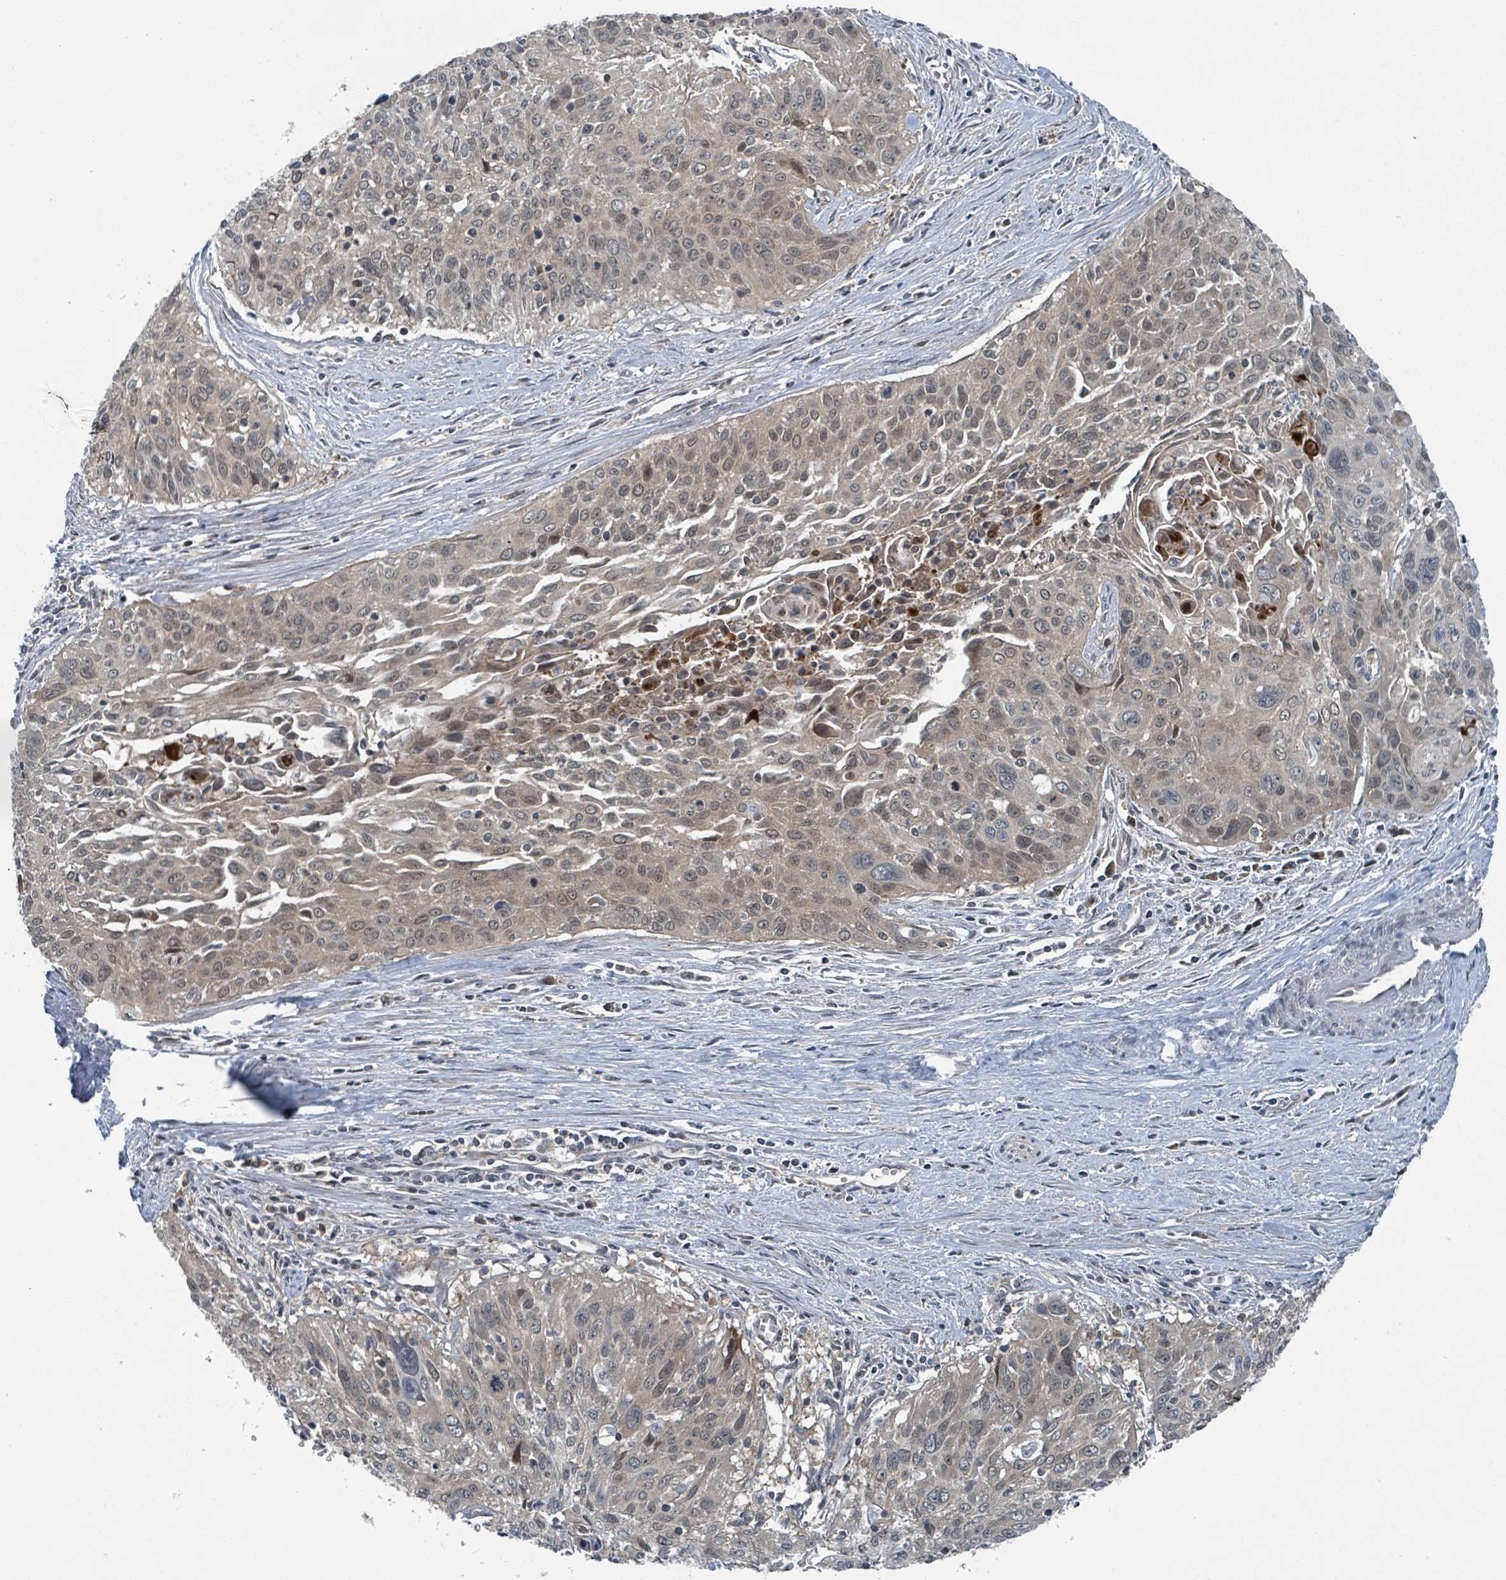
{"staining": {"intensity": "weak", "quantity": "<25%", "location": "cytoplasmic/membranous,nuclear"}, "tissue": "cervical cancer", "cell_type": "Tumor cells", "image_type": "cancer", "snomed": [{"axis": "morphology", "description": "Squamous cell carcinoma, NOS"}, {"axis": "topography", "description": "Cervix"}], "caption": "This photomicrograph is of cervical cancer stained with immunohistochemistry to label a protein in brown with the nuclei are counter-stained blue. There is no positivity in tumor cells. (DAB immunohistochemistry (IHC), high magnification).", "gene": "GOLGA7", "patient": {"sex": "female", "age": 55}}